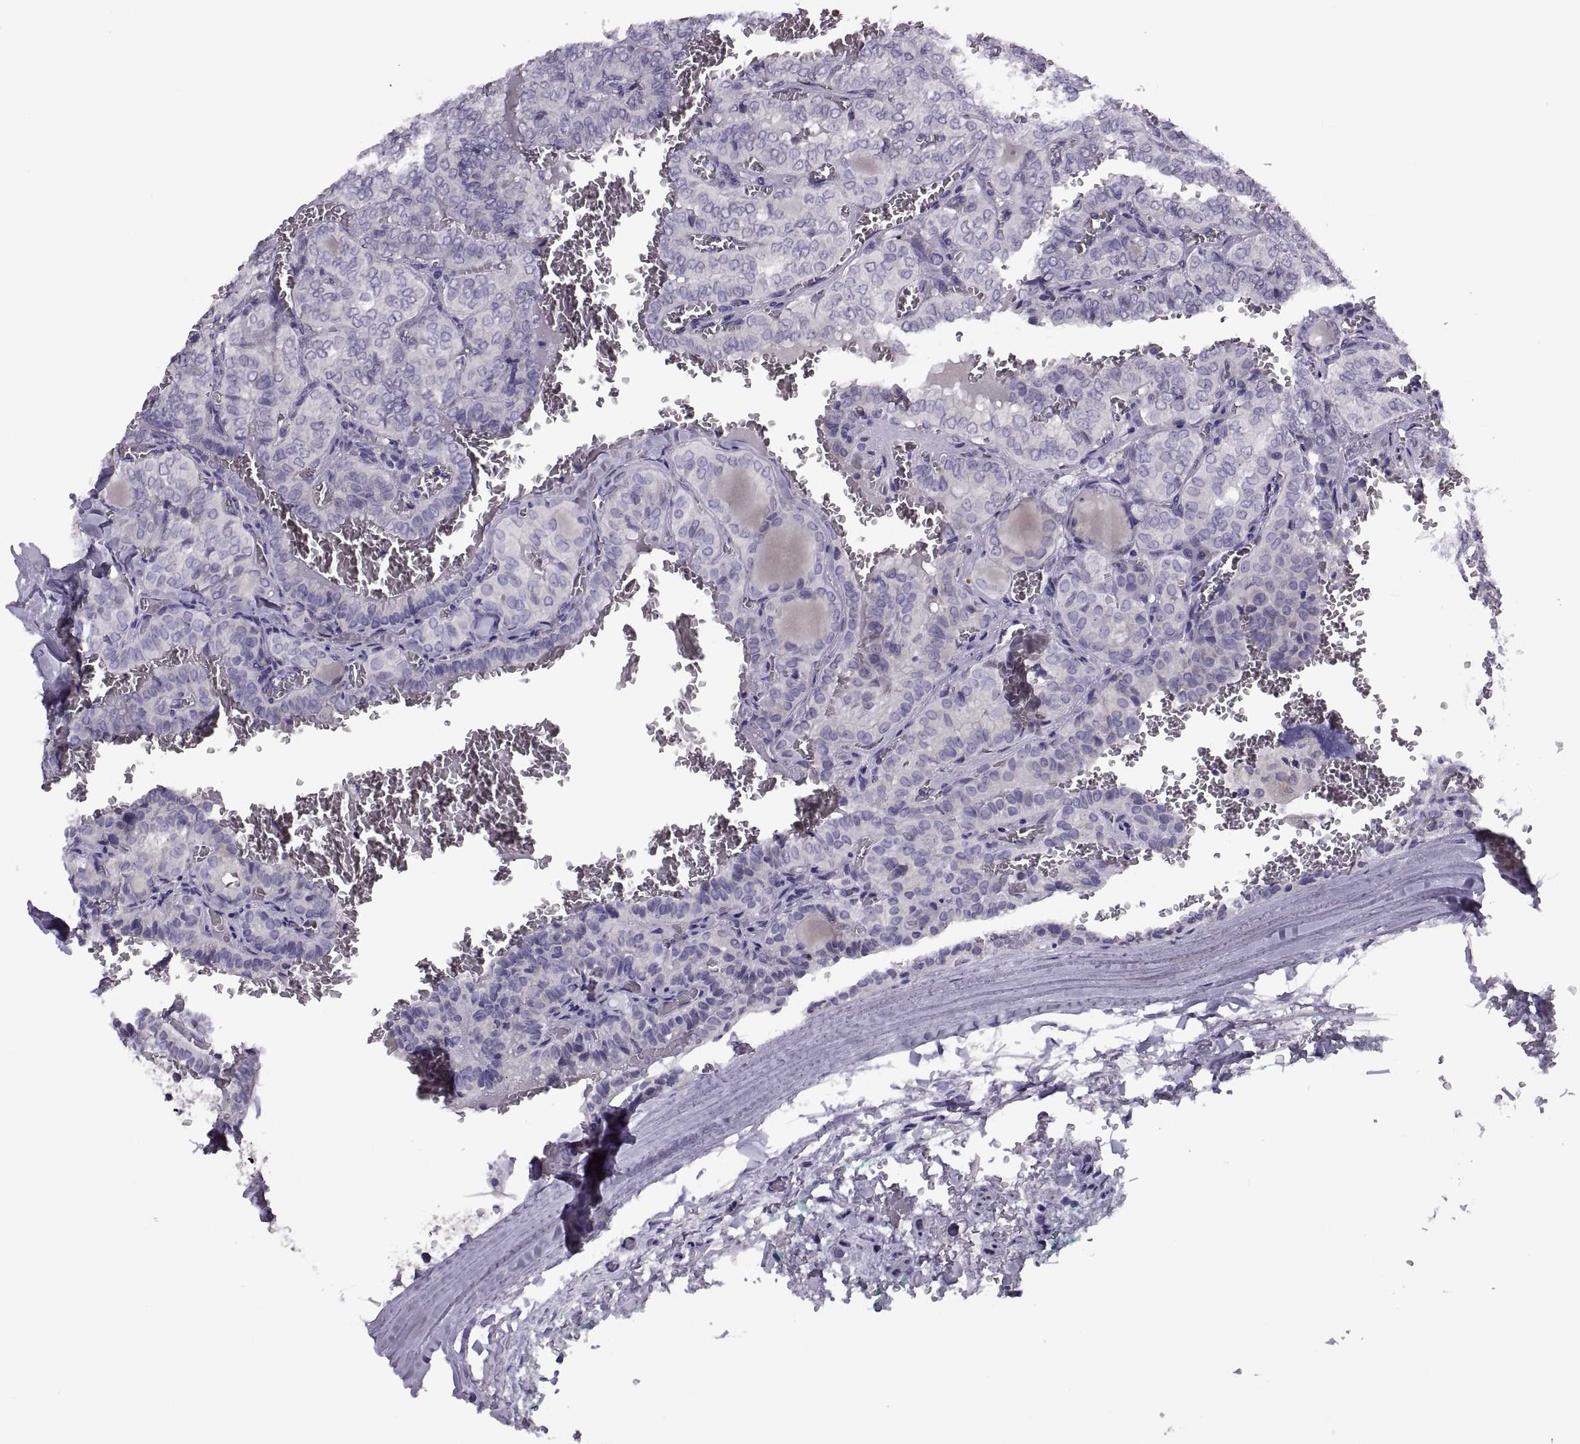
{"staining": {"intensity": "negative", "quantity": "none", "location": "none"}, "tissue": "thyroid cancer", "cell_type": "Tumor cells", "image_type": "cancer", "snomed": [{"axis": "morphology", "description": "Papillary adenocarcinoma, NOS"}, {"axis": "topography", "description": "Thyroid gland"}], "caption": "Protein analysis of papillary adenocarcinoma (thyroid) displays no significant staining in tumor cells.", "gene": "MAGEB1", "patient": {"sex": "female", "age": 41}}